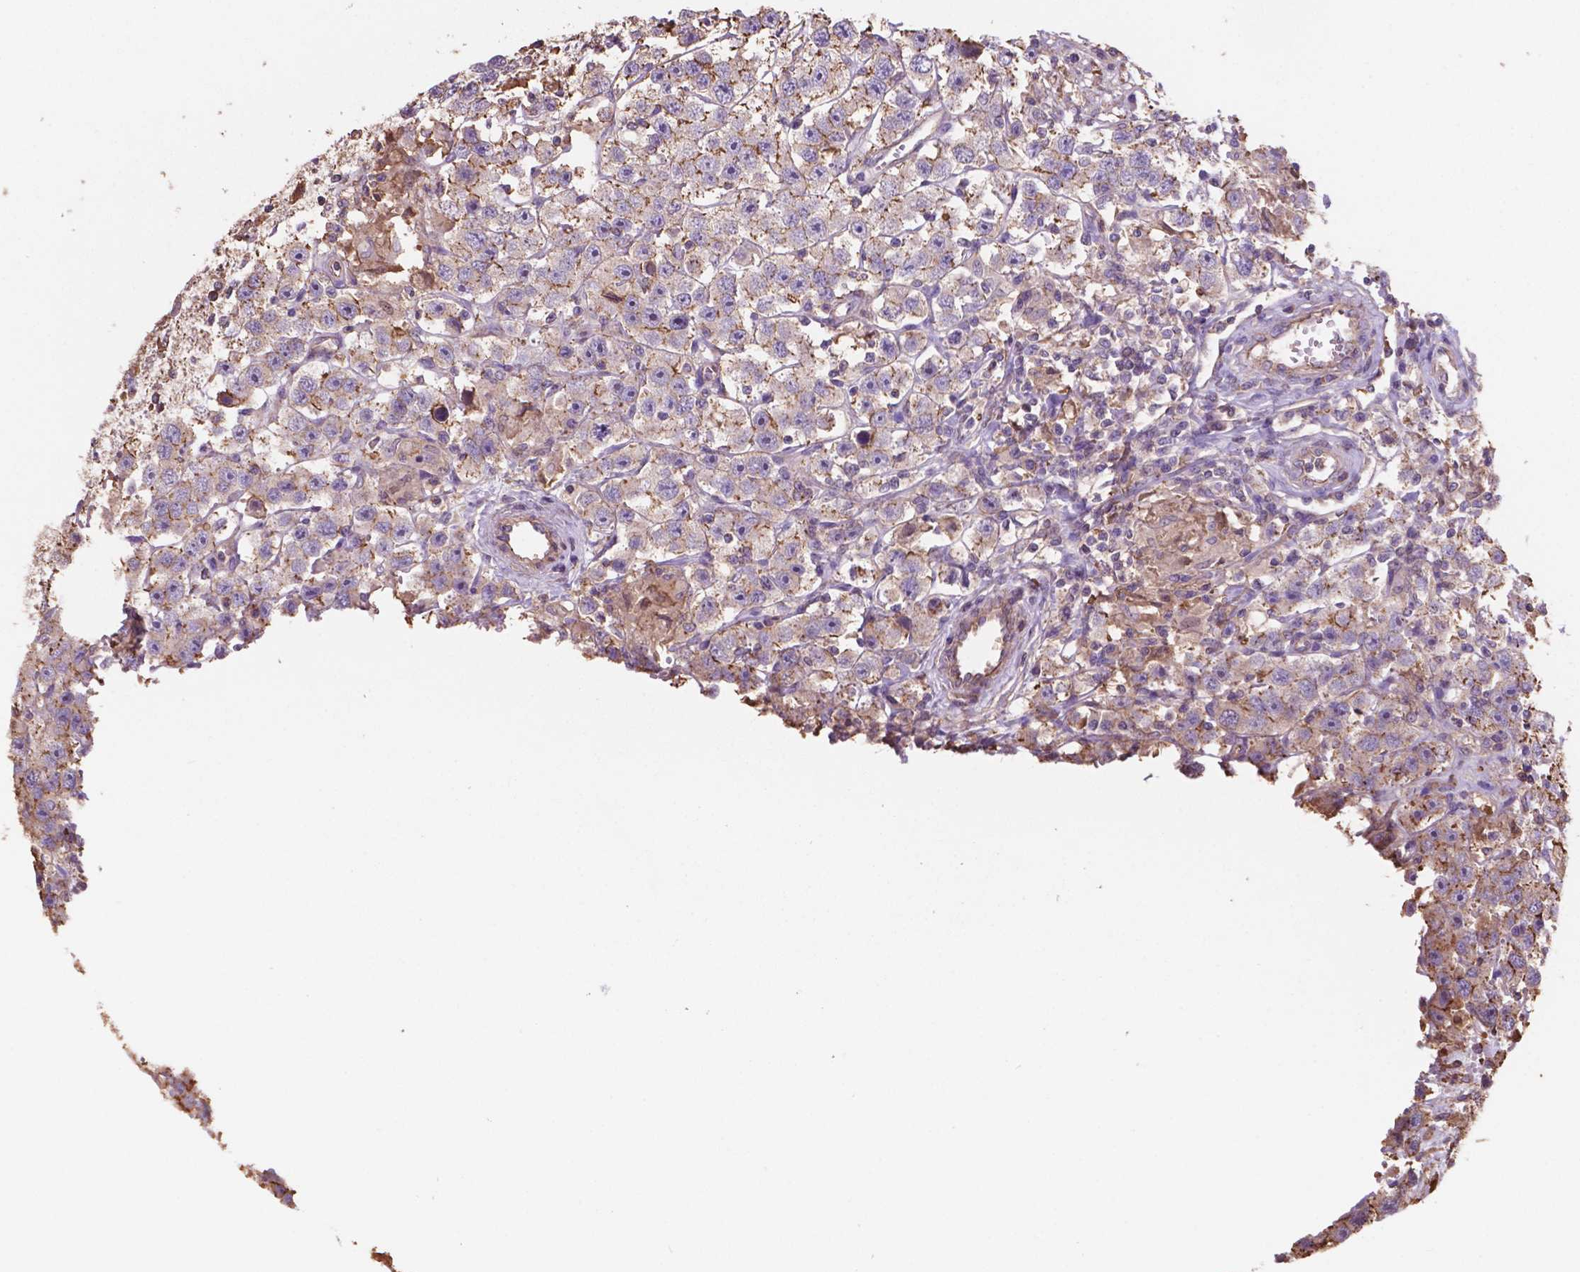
{"staining": {"intensity": "moderate", "quantity": ">75%", "location": "cytoplasmic/membranous"}, "tissue": "testis cancer", "cell_type": "Tumor cells", "image_type": "cancer", "snomed": [{"axis": "morphology", "description": "Seminoma, NOS"}, {"axis": "topography", "description": "Testis"}], "caption": "This histopathology image displays testis seminoma stained with immunohistochemistry (IHC) to label a protein in brown. The cytoplasmic/membranous of tumor cells show moderate positivity for the protein. Nuclei are counter-stained blue.", "gene": "NIPA2", "patient": {"sex": "male", "age": 45}}